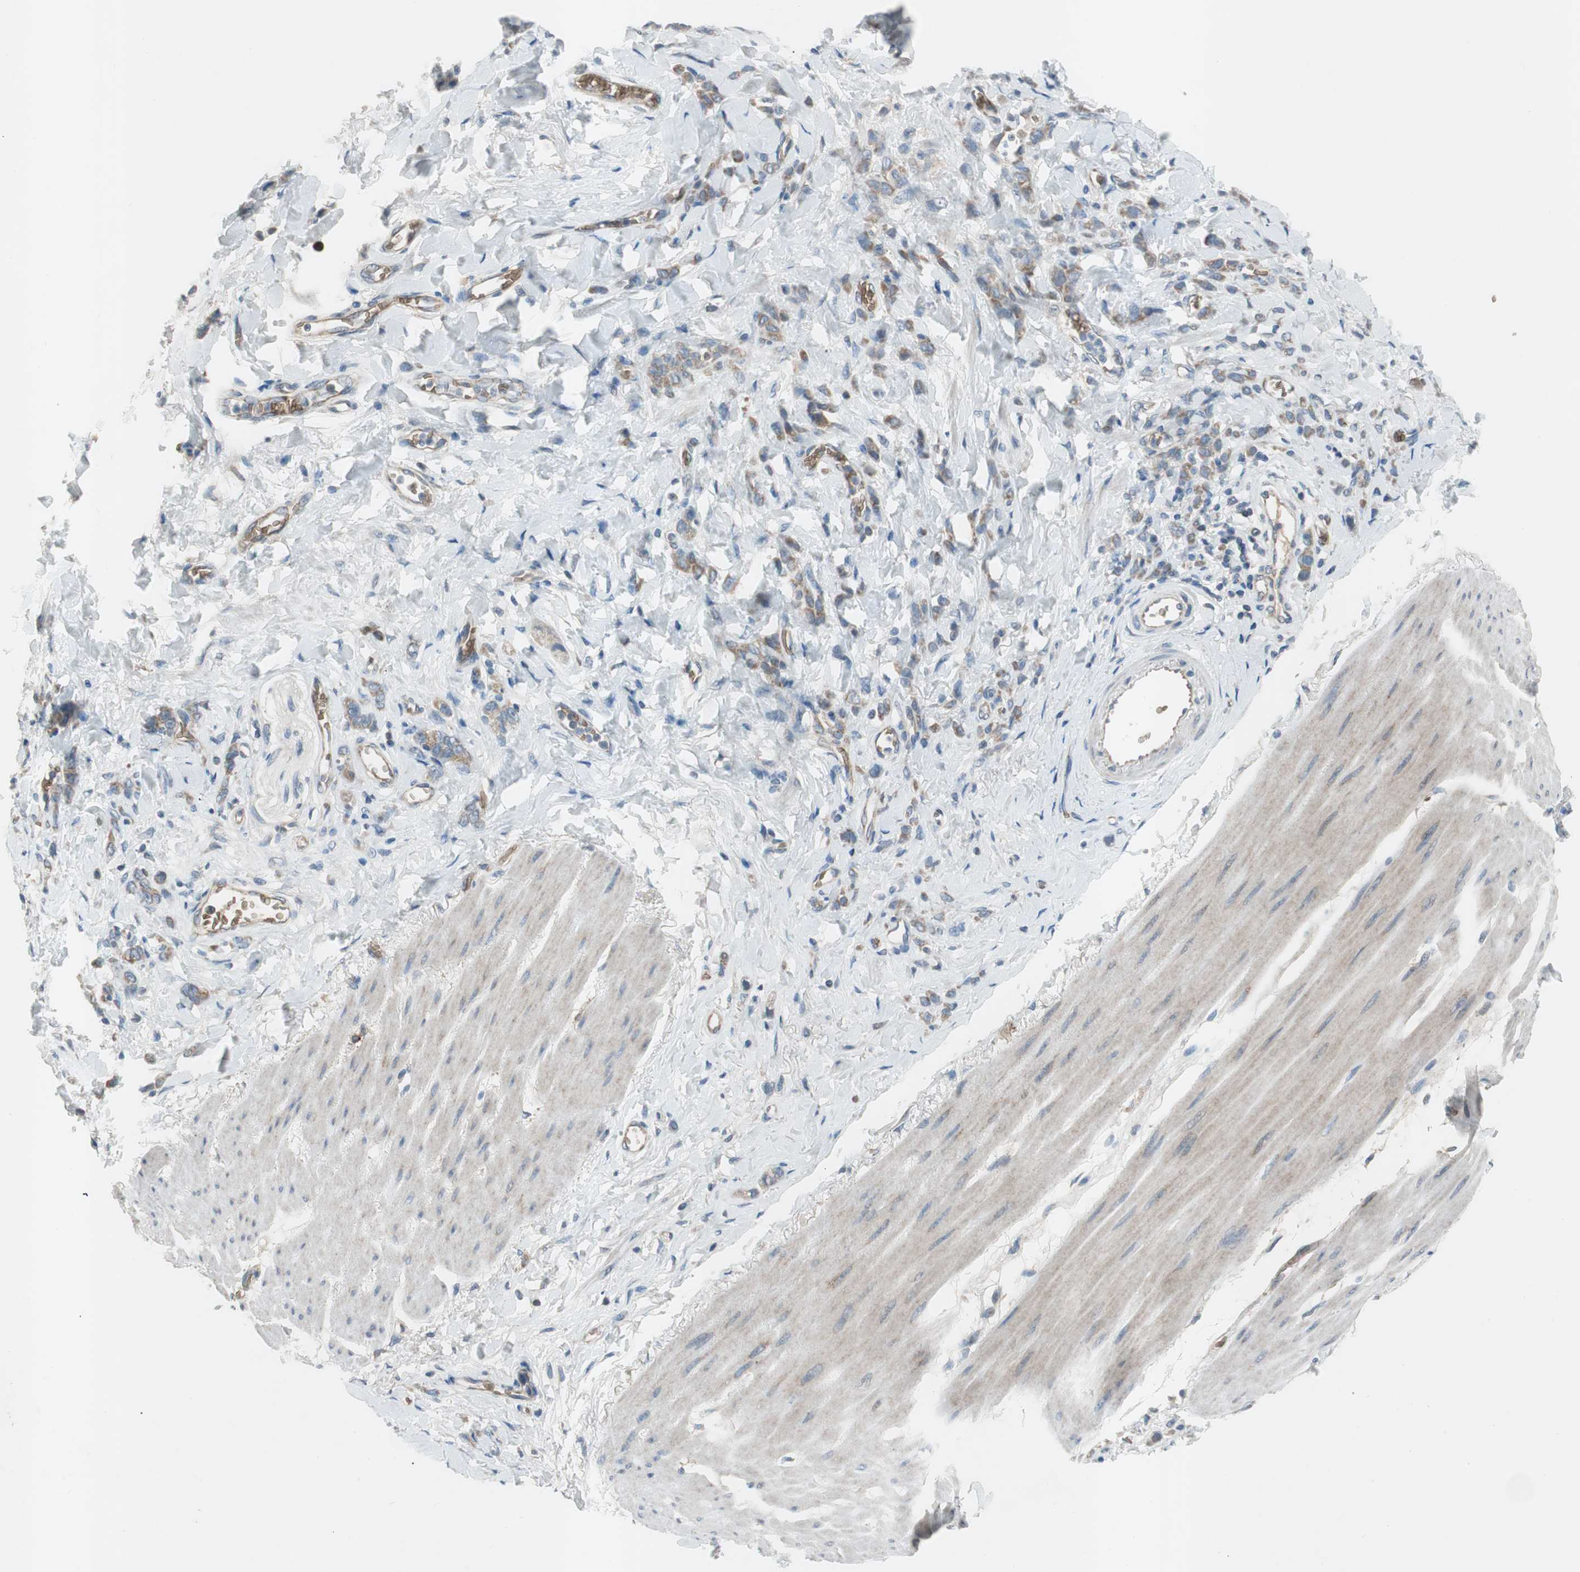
{"staining": {"intensity": "moderate", "quantity": ">75%", "location": "cytoplasmic/membranous"}, "tissue": "stomach cancer", "cell_type": "Tumor cells", "image_type": "cancer", "snomed": [{"axis": "morphology", "description": "Adenocarcinoma, NOS"}, {"axis": "topography", "description": "Stomach"}], "caption": "Stomach adenocarcinoma tissue exhibits moderate cytoplasmic/membranous positivity in about >75% of tumor cells, visualized by immunohistochemistry.", "gene": "GYPC", "patient": {"sex": "male", "age": 82}}